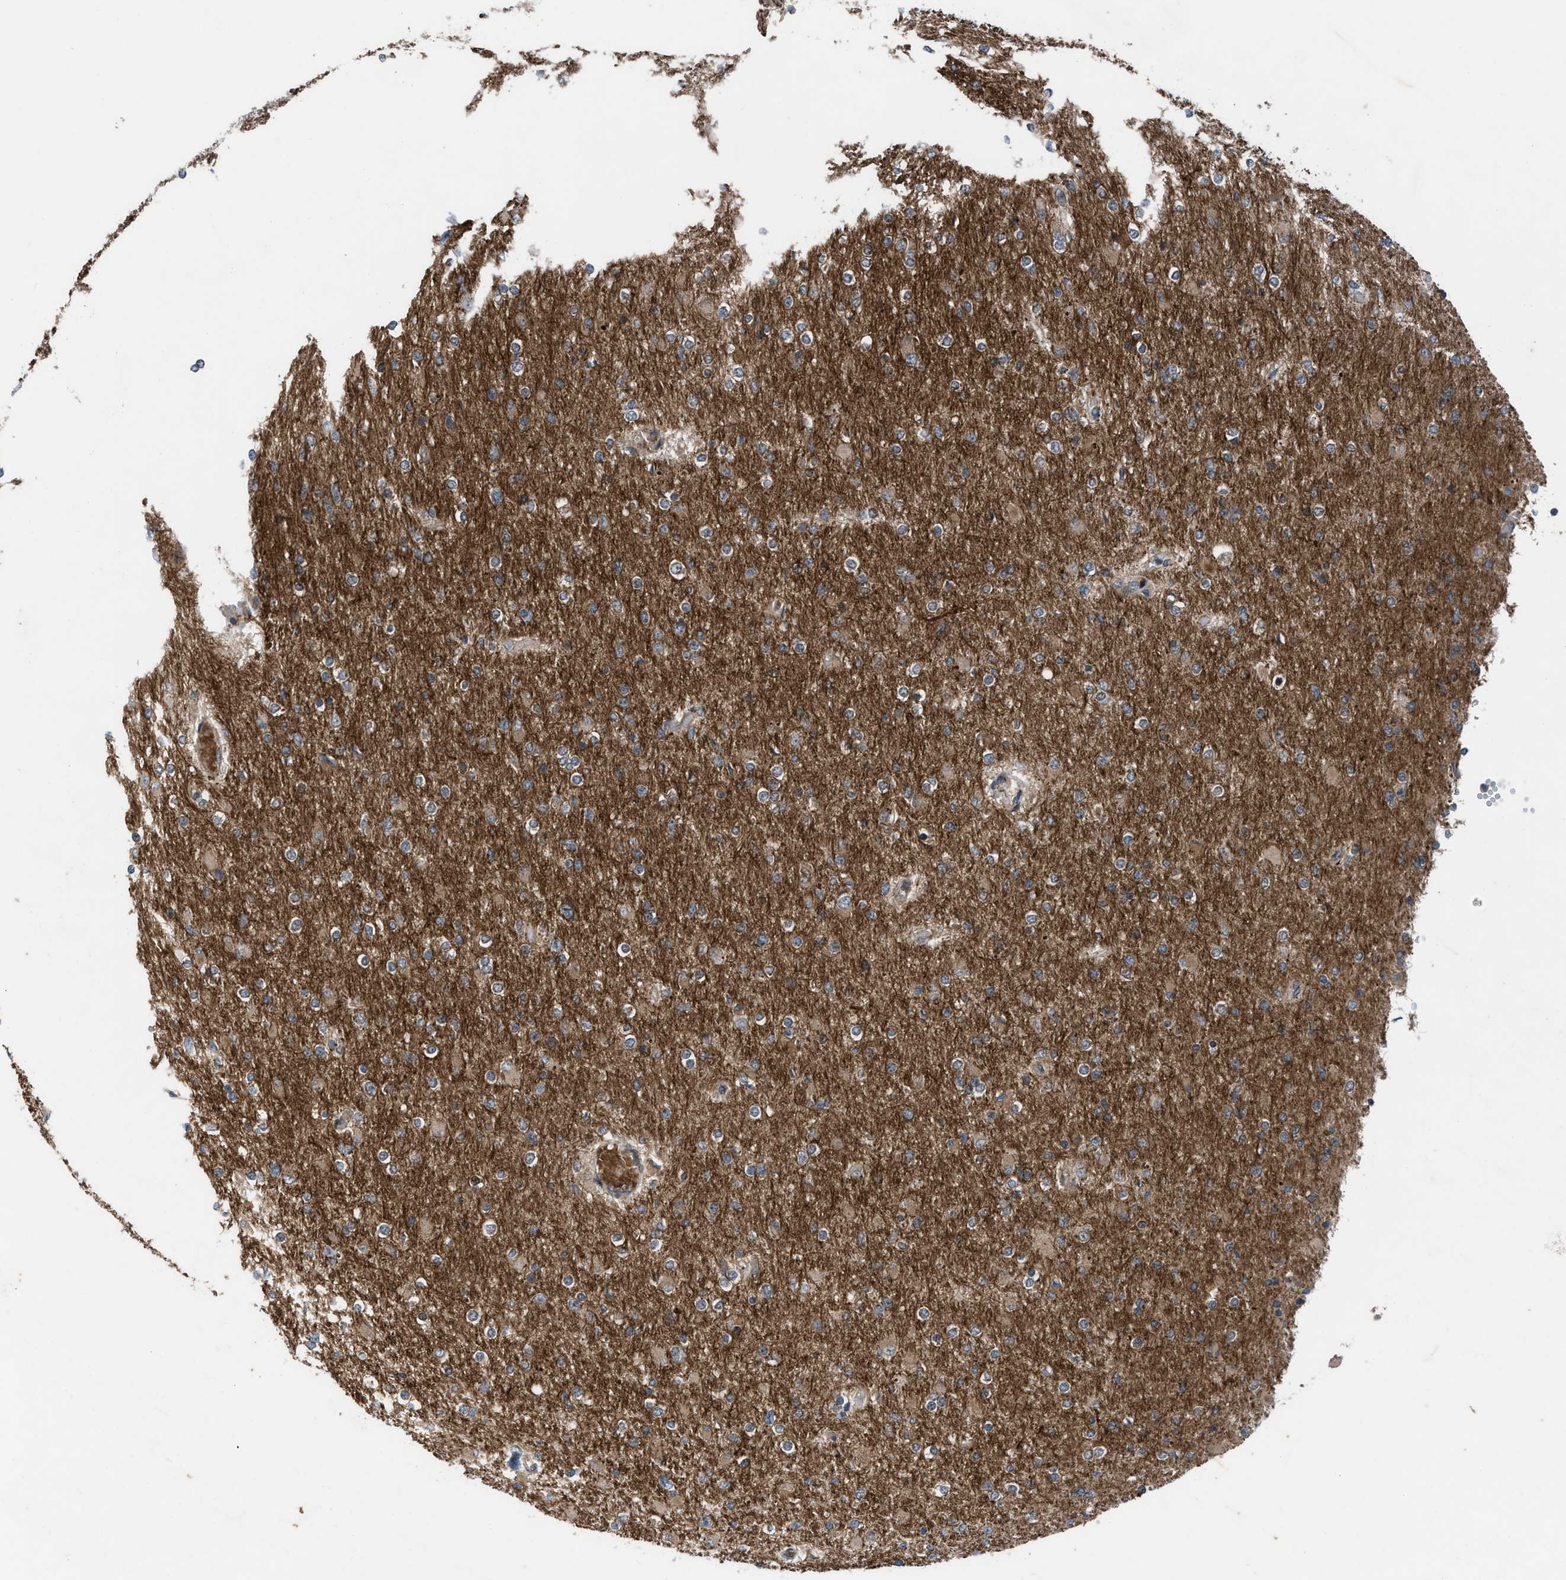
{"staining": {"intensity": "weak", "quantity": ">75%", "location": "cytoplasmic/membranous"}, "tissue": "glioma", "cell_type": "Tumor cells", "image_type": "cancer", "snomed": [{"axis": "morphology", "description": "Glioma, malignant, High grade"}, {"axis": "topography", "description": "Cerebral cortex"}], "caption": "This photomicrograph shows malignant glioma (high-grade) stained with immunohistochemistry (IHC) to label a protein in brown. The cytoplasmic/membranous of tumor cells show weak positivity for the protein. Nuclei are counter-stained blue.", "gene": "AP3M2", "patient": {"sex": "female", "age": 36}}